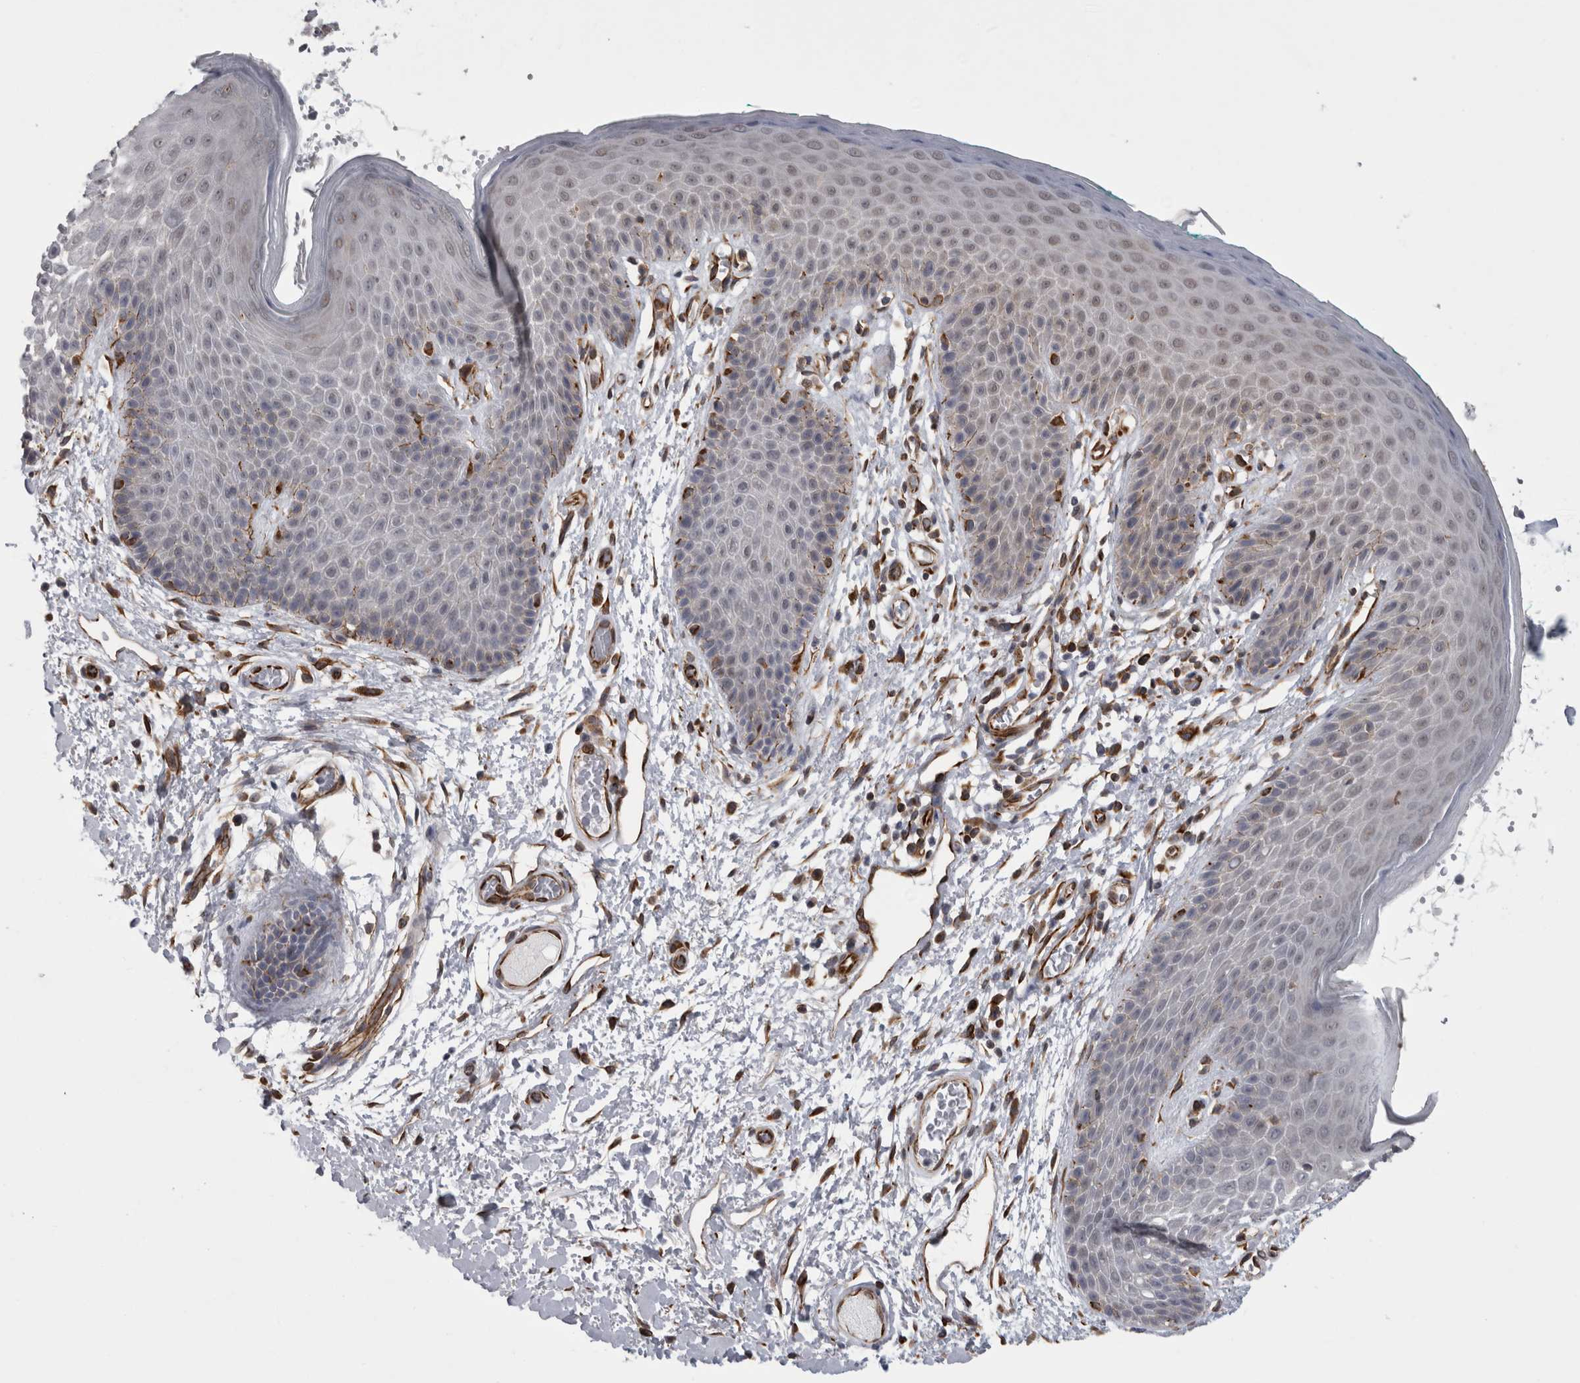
{"staining": {"intensity": "weak", "quantity": "<25%", "location": "cytoplasmic/membranous"}, "tissue": "skin", "cell_type": "Epidermal cells", "image_type": "normal", "snomed": [{"axis": "morphology", "description": "Normal tissue, NOS"}, {"axis": "topography", "description": "Anal"}], "caption": "Epidermal cells show no significant protein positivity in normal skin.", "gene": "ACOT7", "patient": {"sex": "male", "age": 74}}